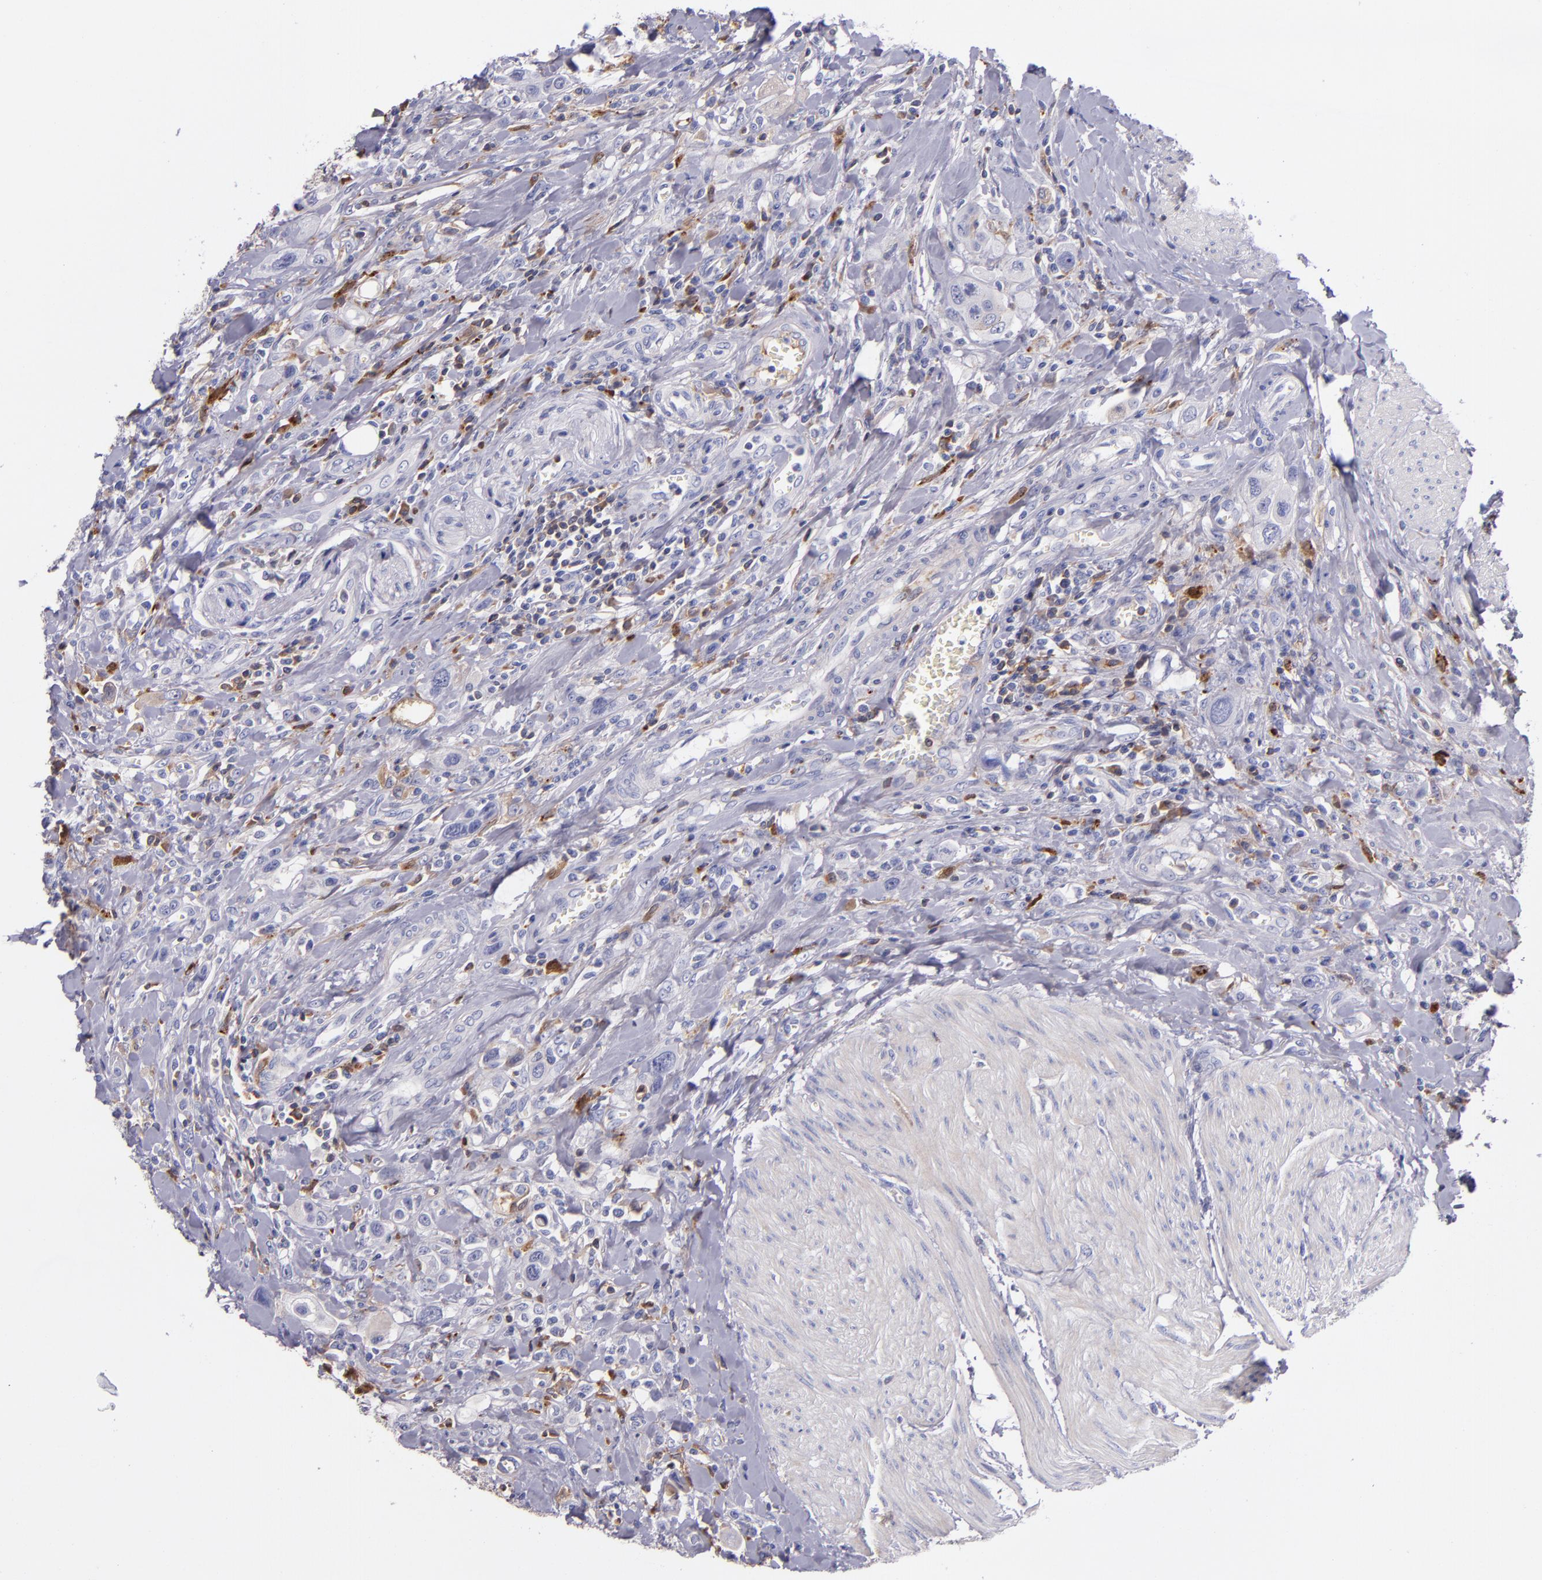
{"staining": {"intensity": "weak", "quantity": "<25%", "location": "cytoplasmic/membranous"}, "tissue": "urothelial cancer", "cell_type": "Tumor cells", "image_type": "cancer", "snomed": [{"axis": "morphology", "description": "Urothelial carcinoma, High grade"}, {"axis": "topography", "description": "Urinary bladder"}], "caption": "DAB immunohistochemical staining of urothelial cancer demonstrates no significant expression in tumor cells.", "gene": "KNG1", "patient": {"sex": "male", "age": 50}}